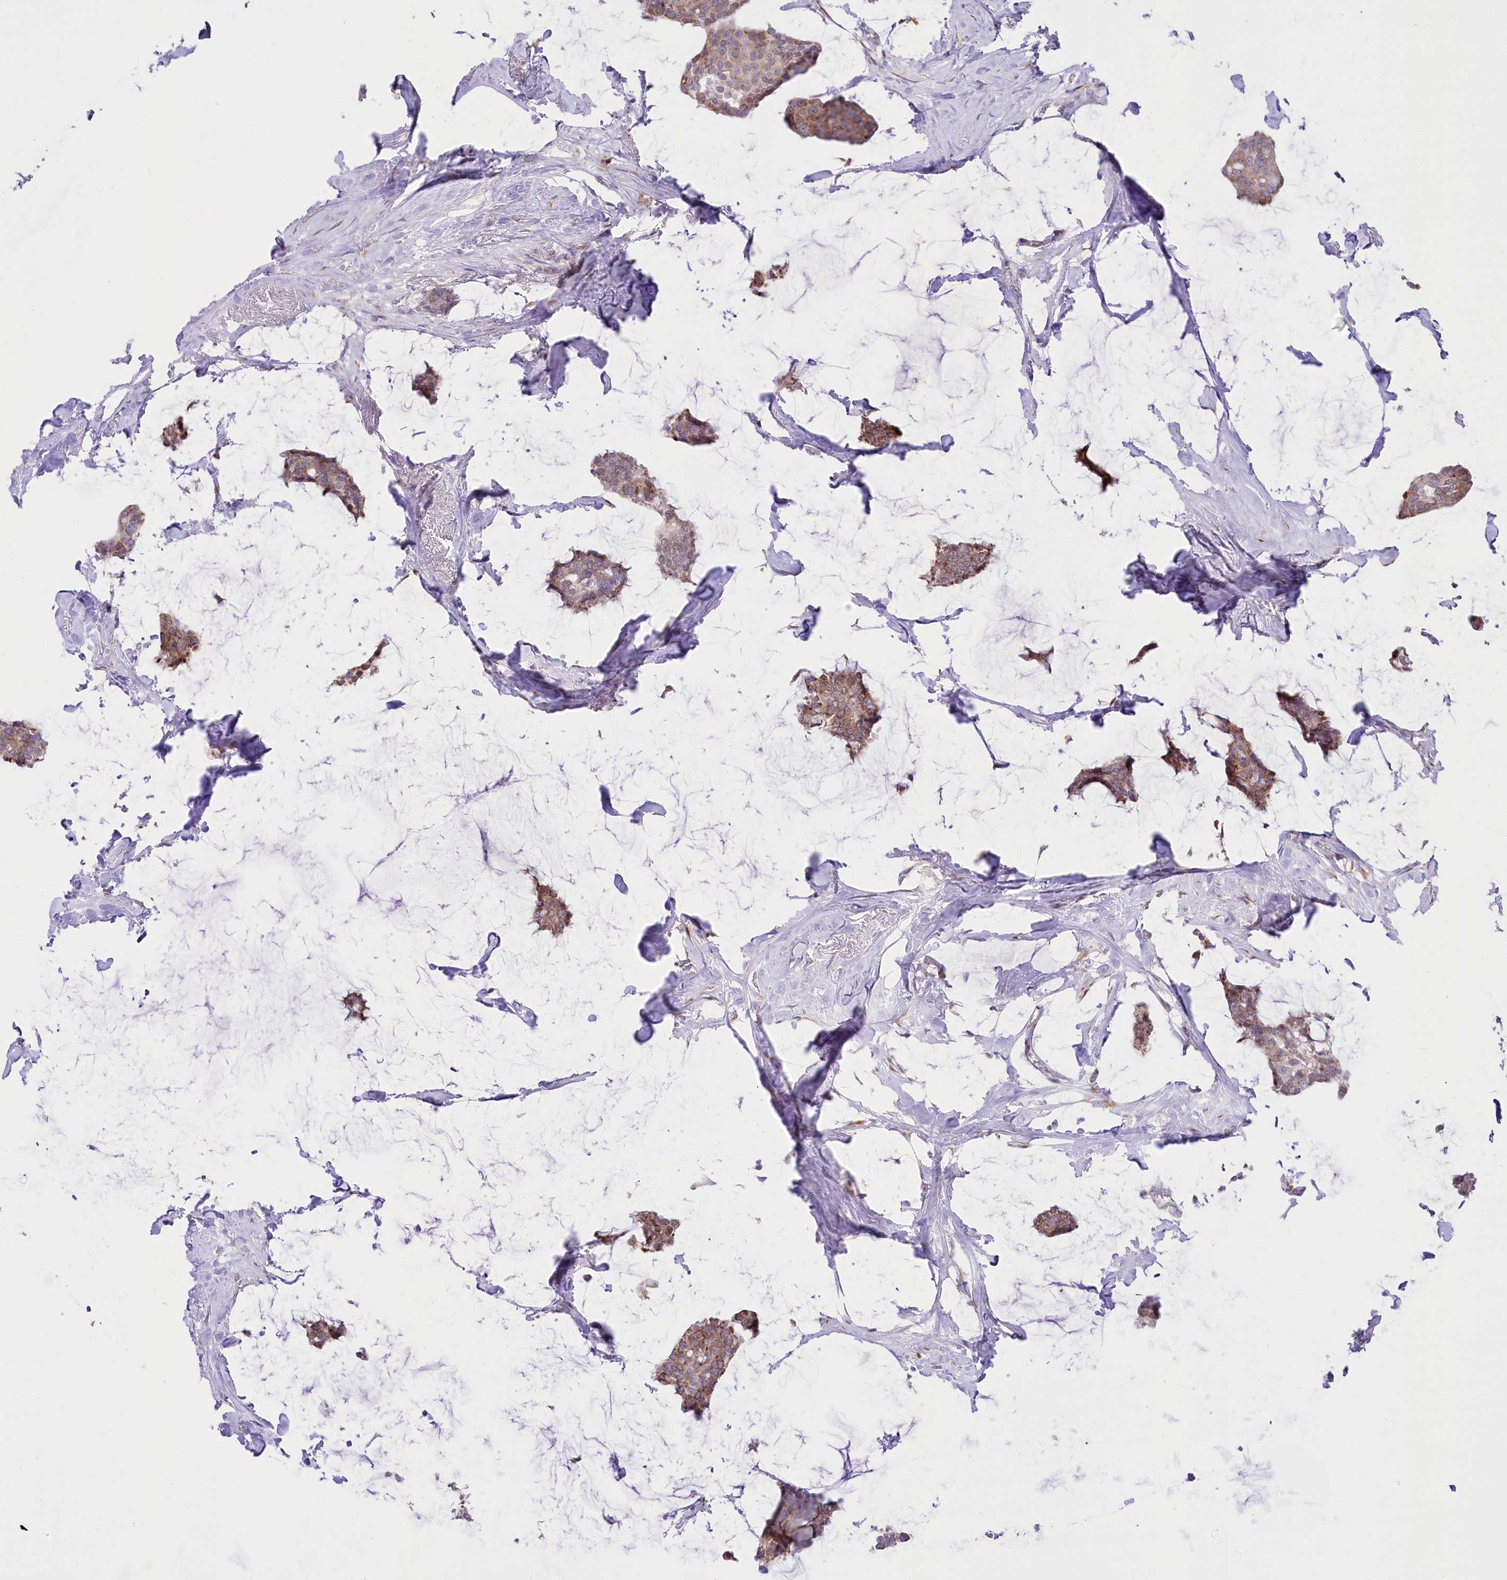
{"staining": {"intensity": "moderate", "quantity": ">75%", "location": "cytoplasmic/membranous"}, "tissue": "breast cancer", "cell_type": "Tumor cells", "image_type": "cancer", "snomed": [{"axis": "morphology", "description": "Duct carcinoma"}, {"axis": "topography", "description": "Breast"}], "caption": "IHC histopathology image of neoplastic tissue: infiltrating ductal carcinoma (breast) stained using immunohistochemistry (IHC) reveals medium levels of moderate protein expression localized specifically in the cytoplasmic/membranous of tumor cells, appearing as a cytoplasmic/membranous brown color.", "gene": "STT3B", "patient": {"sex": "female", "age": 93}}